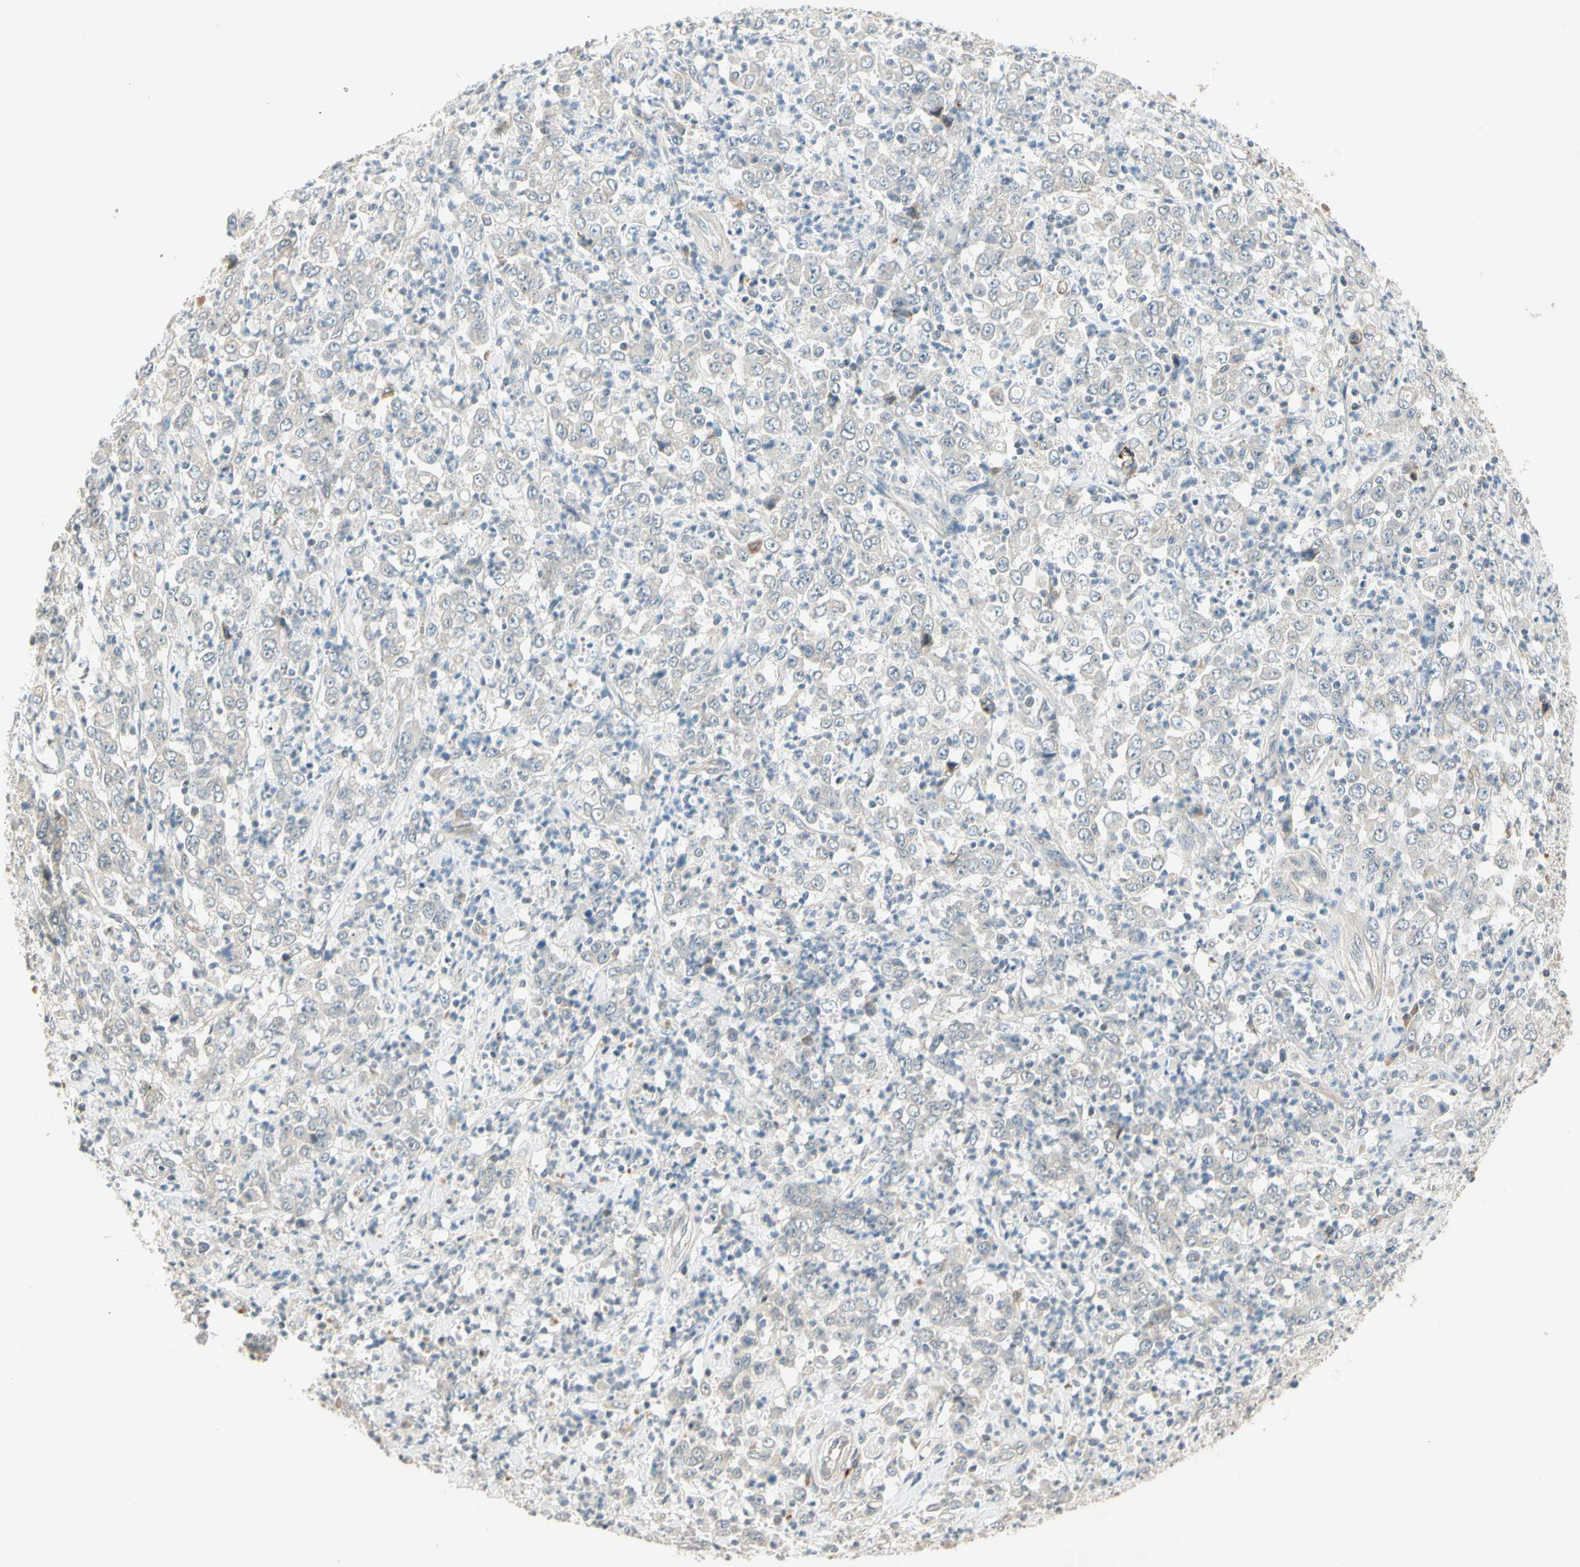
{"staining": {"intensity": "negative", "quantity": "none", "location": "none"}, "tissue": "stomach cancer", "cell_type": "Tumor cells", "image_type": "cancer", "snomed": [{"axis": "morphology", "description": "Adenocarcinoma, NOS"}, {"axis": "topography", "description": "Stomach, lower"}], "caption": "DAB immunohistochemical staining of stomach adenocarcinoma exhibits no significant positivity in tumor cells.", "gene": "PCDHB15", "patient": {"sex": "female", "age": 71}}